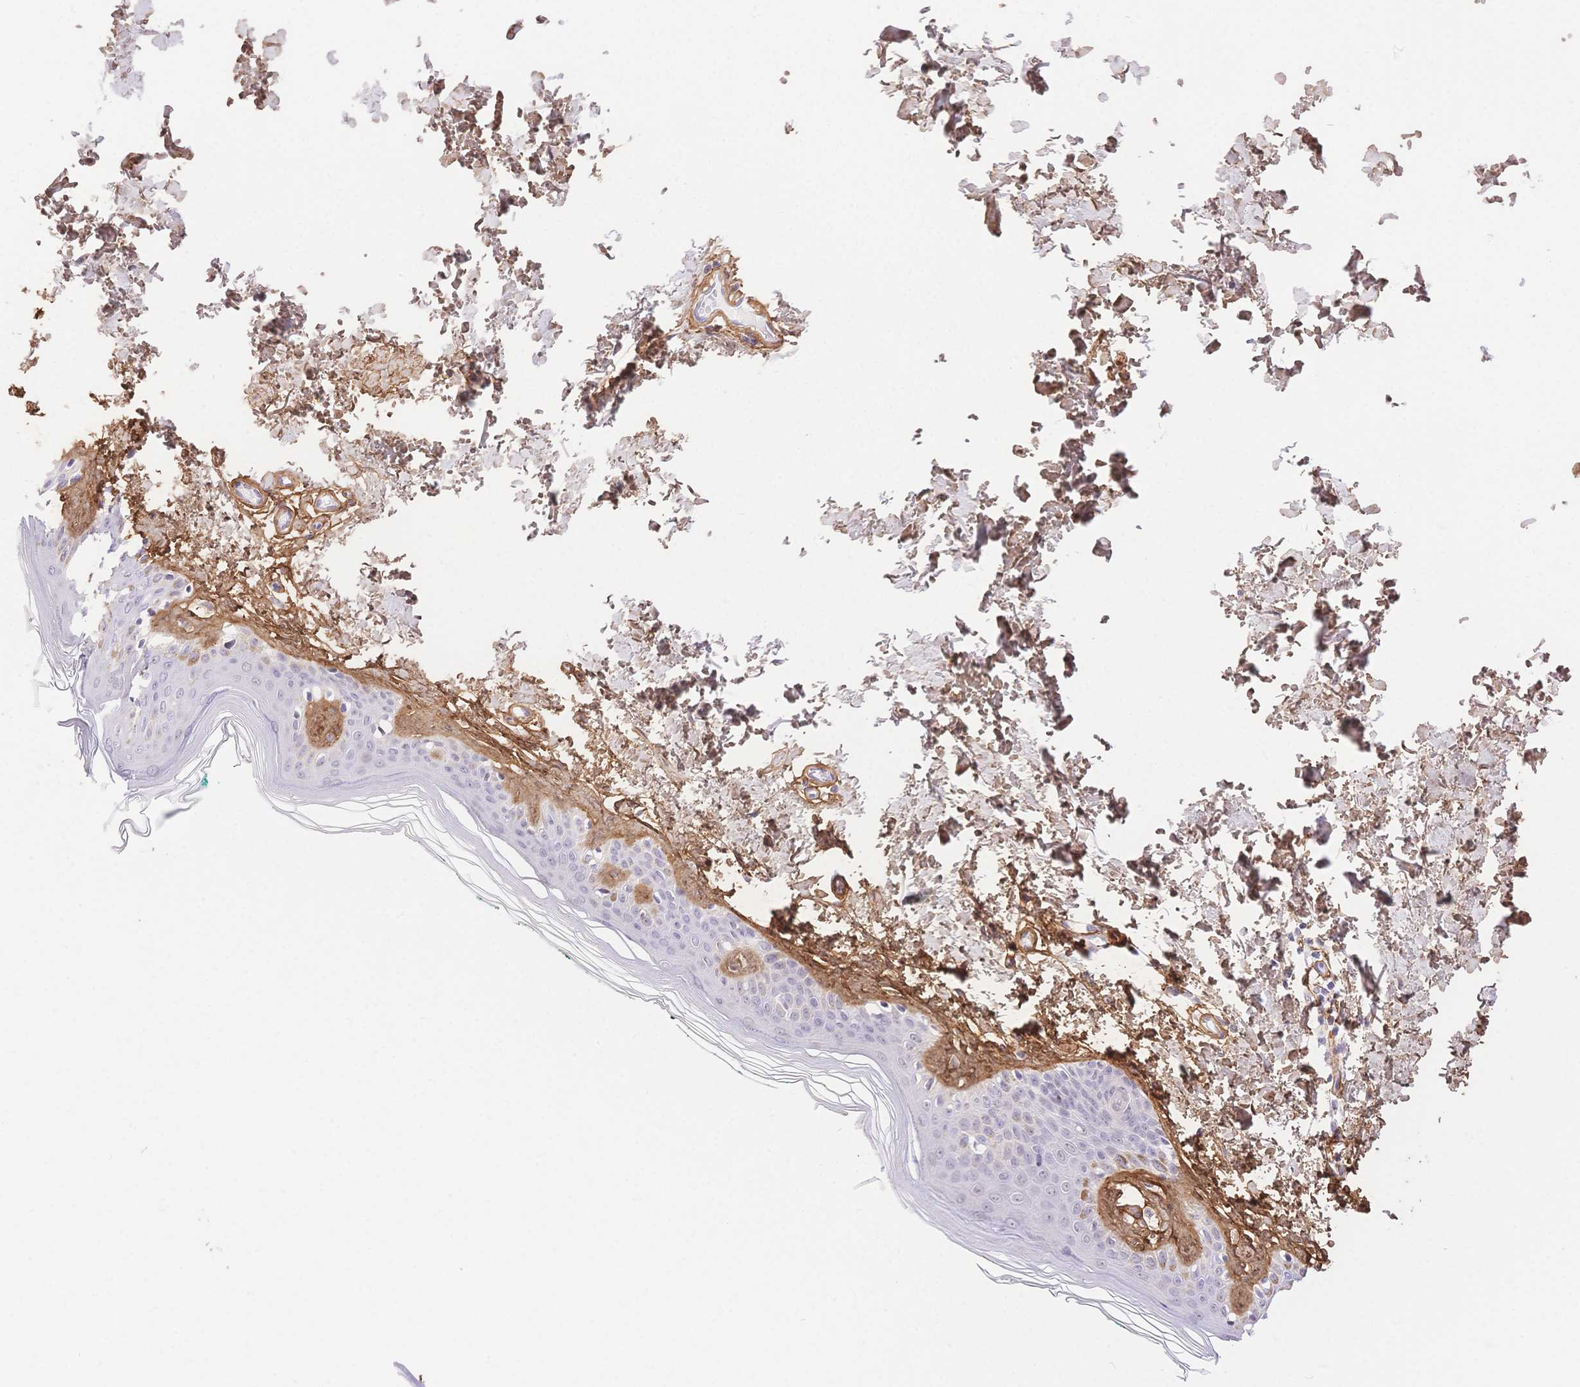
{"staining": {"intensity": "negative", "quantity": "none", "location": "none"}, "tissue": "skin", "cell_type": "Fibroblasts", "image_type": "normal", "snomed": [{"axis": "morphology", "description": "Normal tissue, NOS"}, {"axis": "topography", "description": "Skin"}, {"axis": "topography", "description": "Peripheral nerve tissue"}], "caption": "Fibroblasts show no significant protein staining in benign skin. Brightfield microscopy of IHC stained with DAB (brown) and hematoxylin (blue), captured at high magnification.", "gene": "PDZD2", "patient": {"sex": "female", "age": 45}}